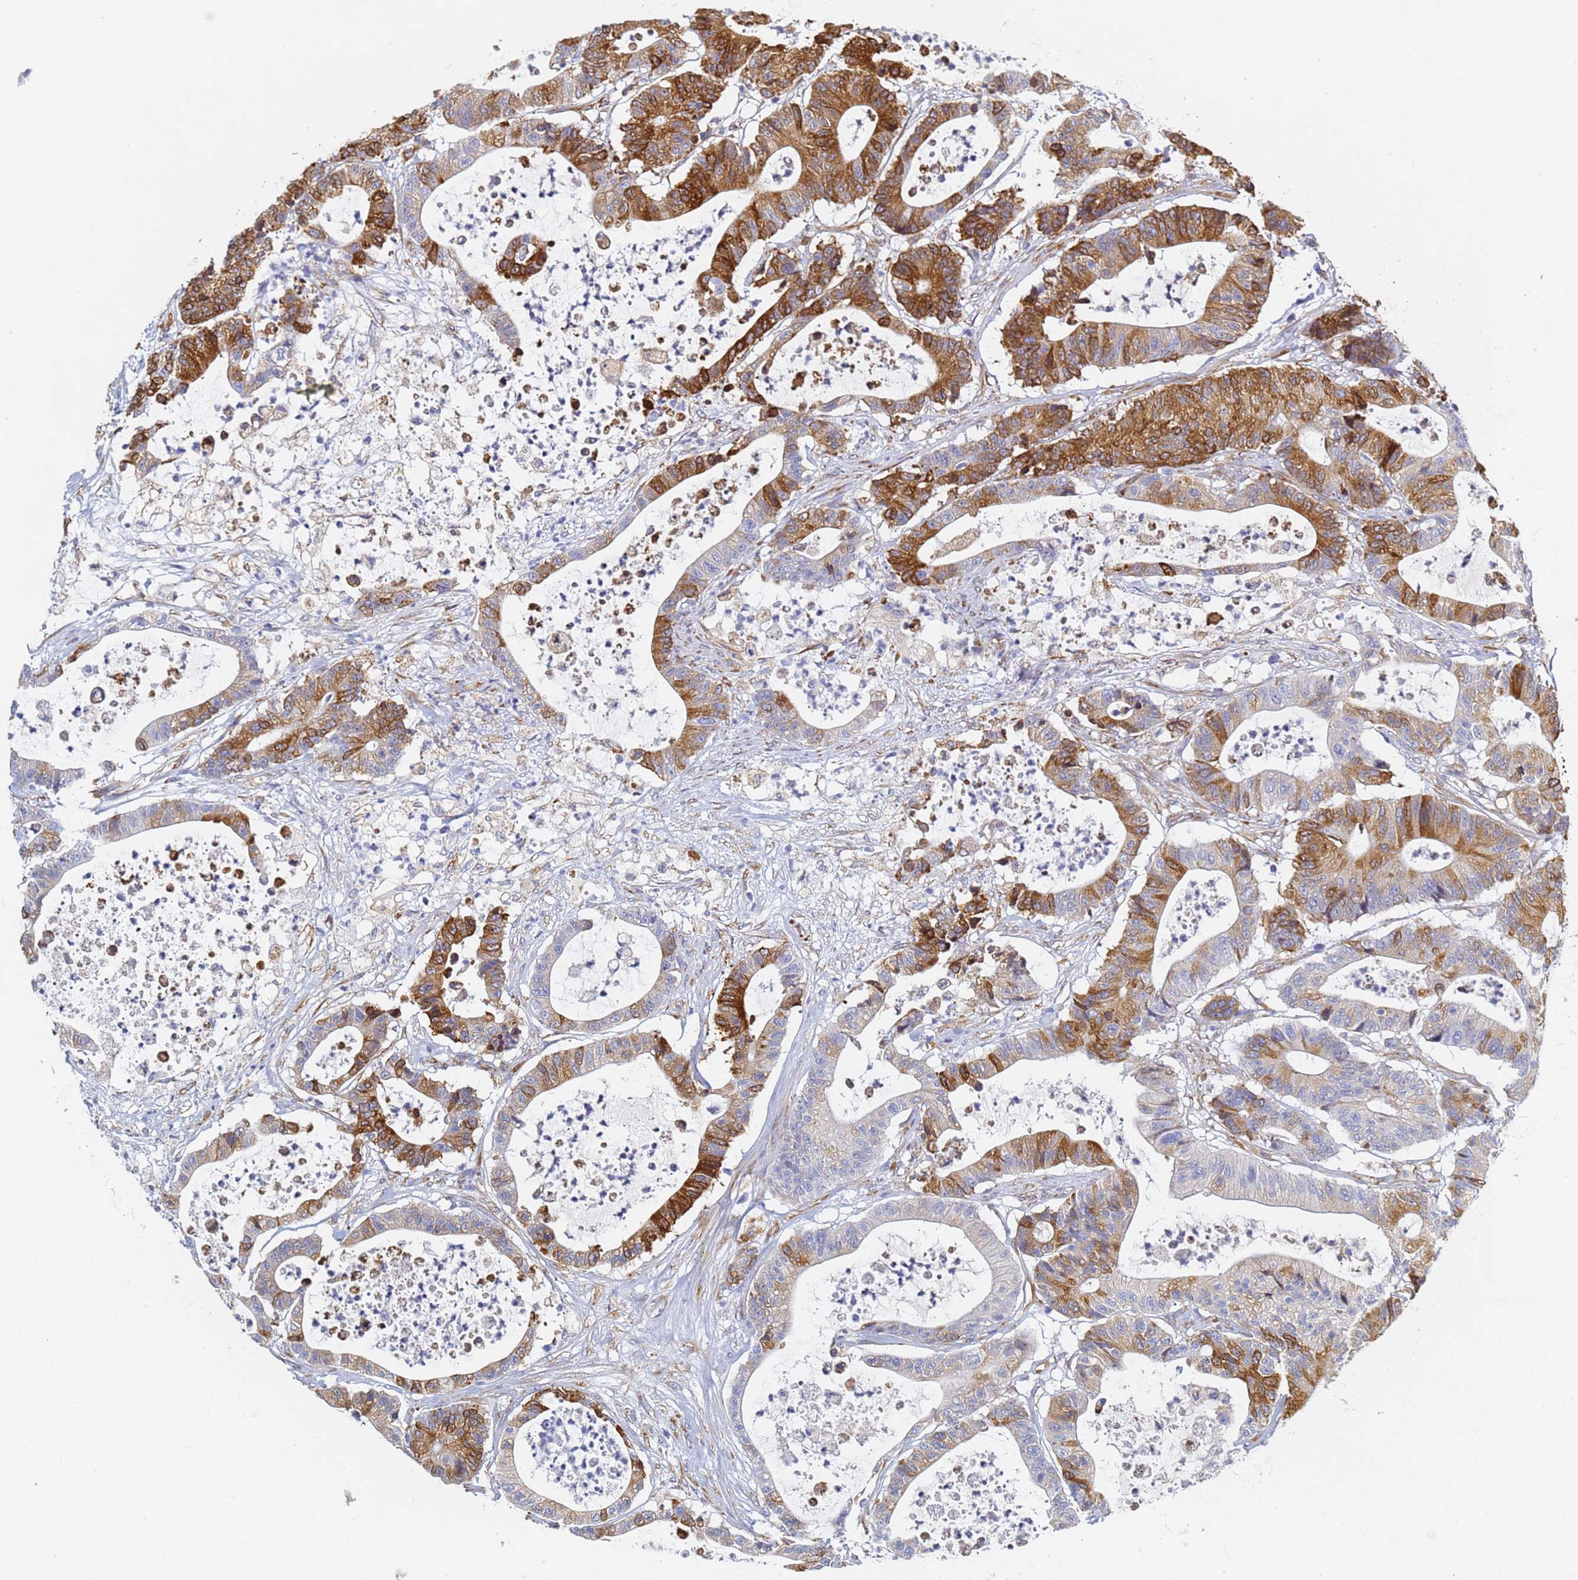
{"staining": {"intensity": "strong", "quantity": "25%-75%", "location": "cytoplasmic/membranous"}, "tissue": "colorectal cancer", "cell_type": "Tumor cells", "image_type": "cancer", "snomed": [{"axis": "morphology", "description": "Adenocarcinoma, NOS"}, {"axis": "topography", "description": "Colon"}], "caption": "High-power microscopy captured an IHC image of adenocarcinoma (colorectal), revealing strong cytoplasmic/membranous expression in about 25%-75% of tumor cells. The staining was performed using DAB (3,3'-diaminobenzidine) to visualize the protein expression in brown, while the nuclei were stained in blue with hematoxylin (Magnification: 20x).", "gene": "GDAP2", "patient": {"sex": "female", "age": 84}}